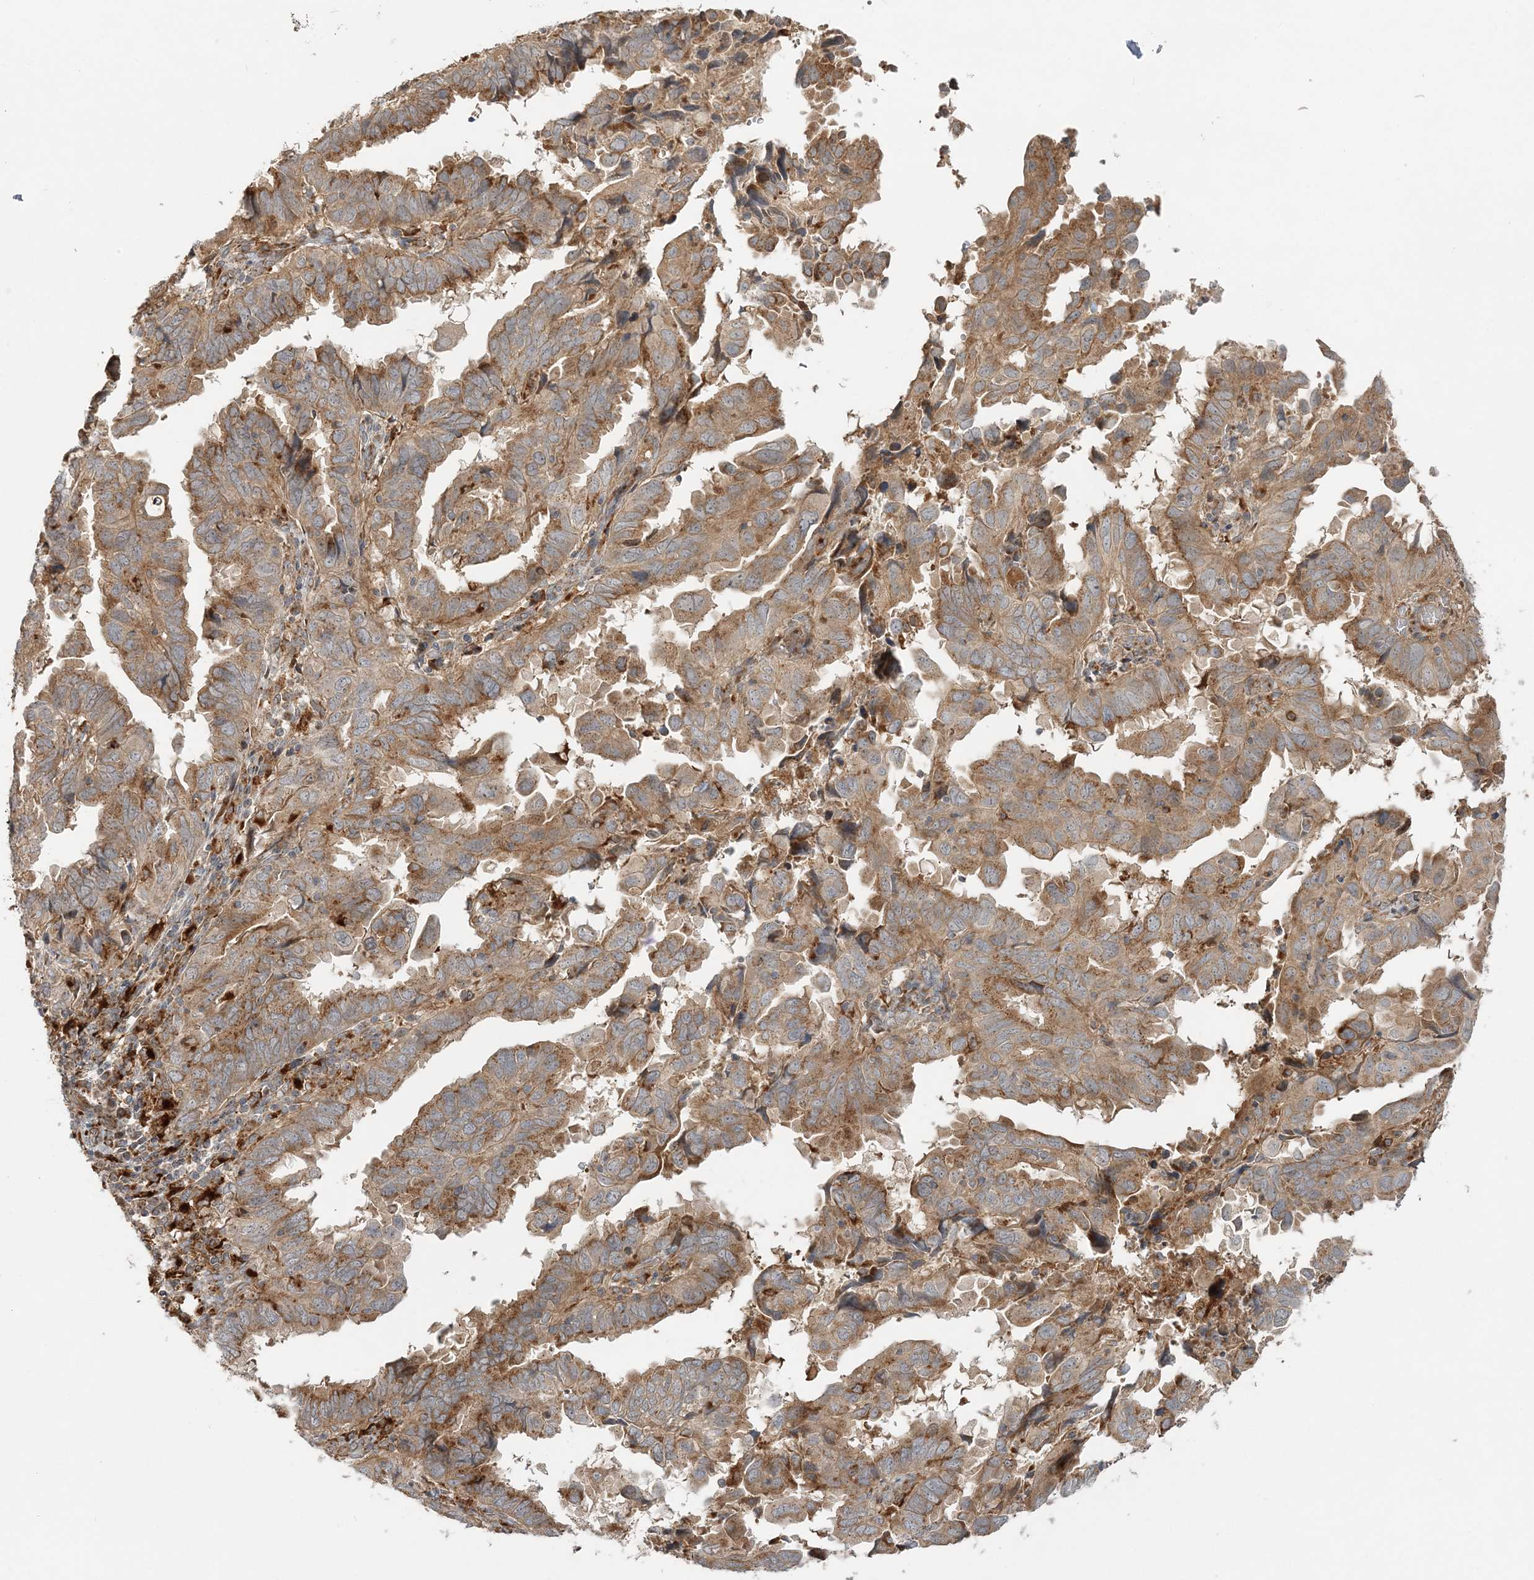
{"staining": {"intensity": "moderate", "quantity": ">75%", "location": "cytoplasmic/membranous"}, "tissue": "endometrial cancer", "cell_type": "Tumor cells", "image_type": "cancer", "snomed": [{"axis": "morphology", "description": "Adenocarcinoma, NOS"}, {"axis": "topography", "description": "Uterus"}], "caption": "IHC micrograph of adenocarcinoma (endometrial) stained for a protein (brown), which shows medium levels of moderate cytoplasmic/membranous staining in approximately >75% of tumor cells.", "gene": "ABCC3", "patient": {"sex": "female", "age": 77}}